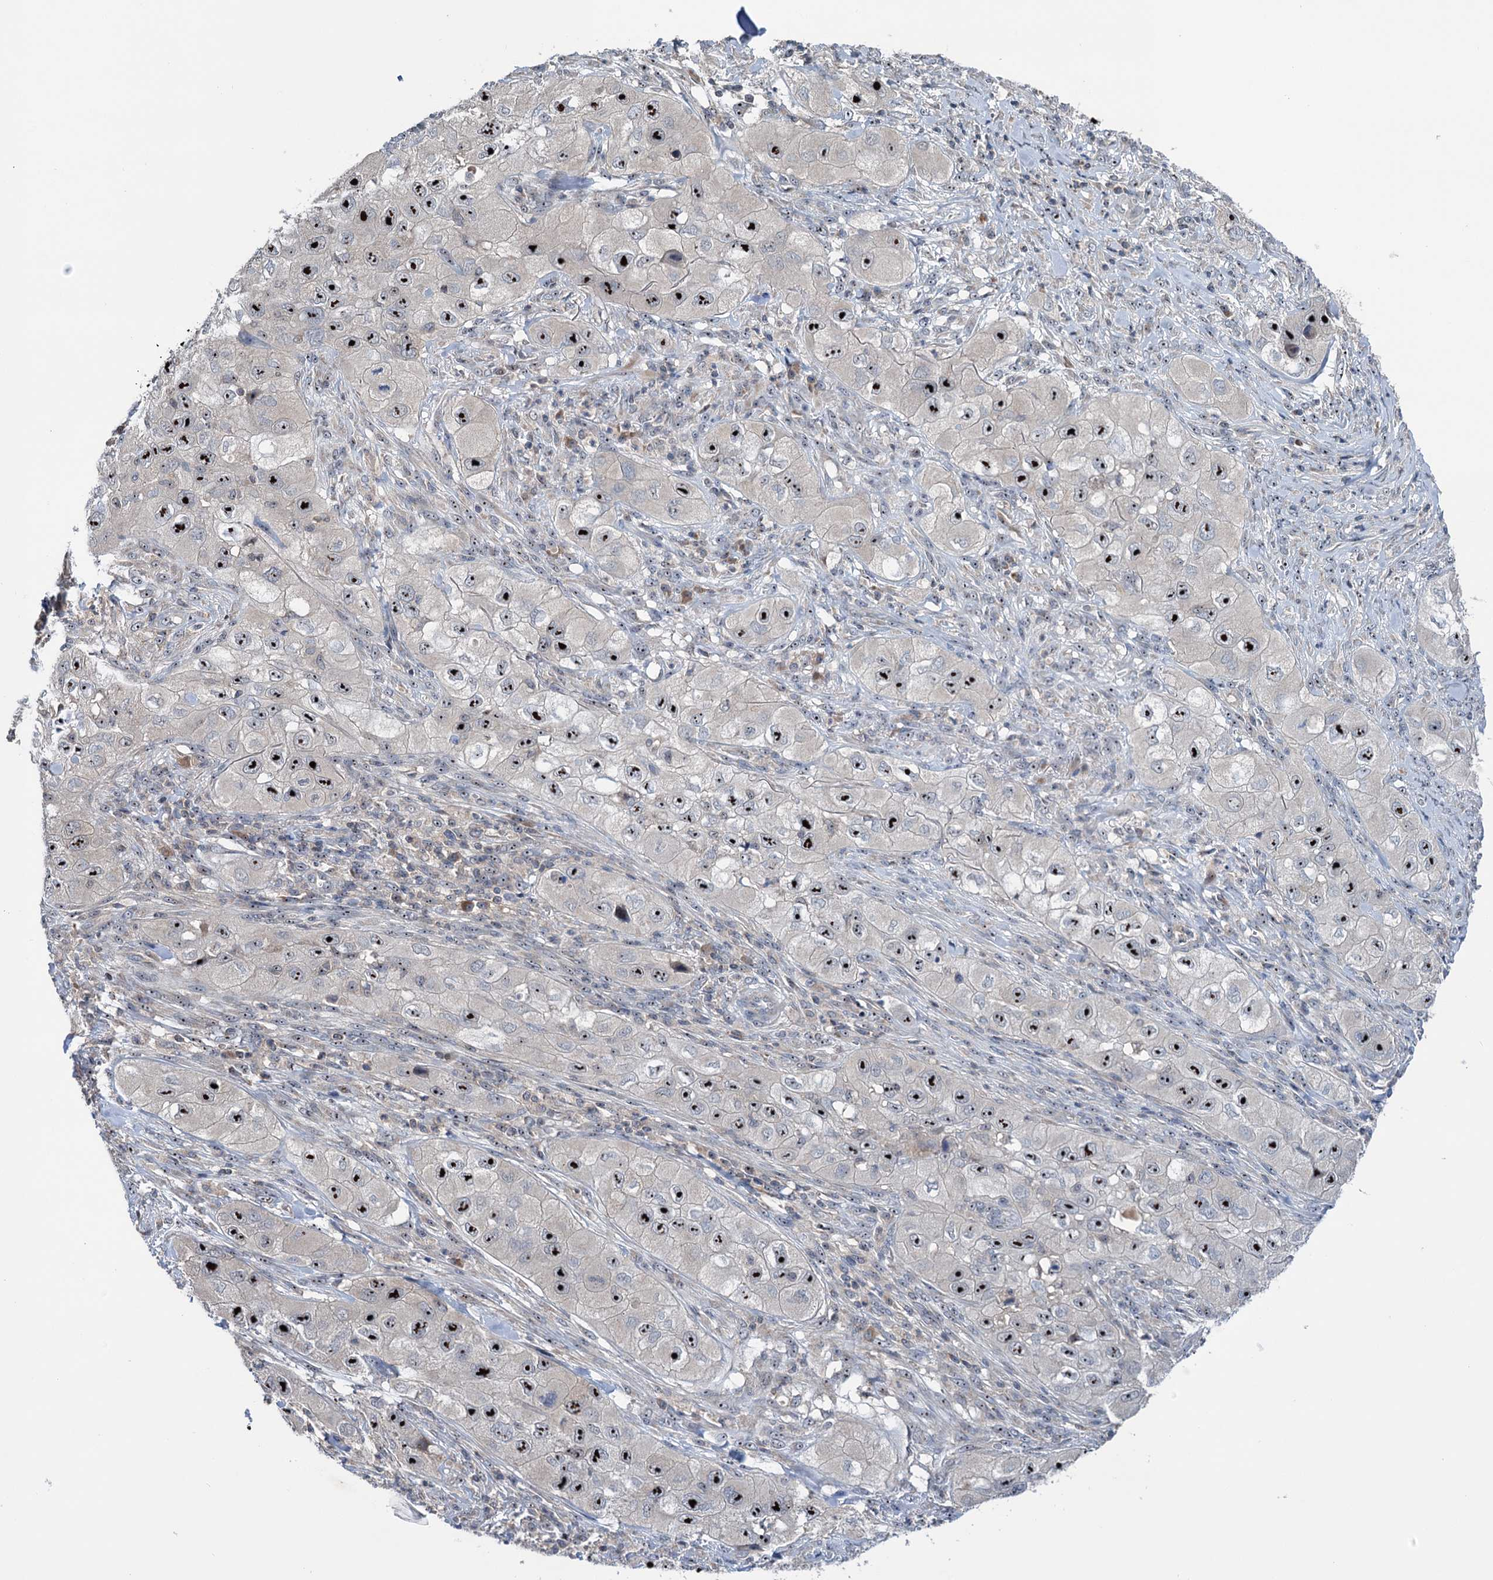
{"staining": {"intensity": "strong", "quantity": "25%-75%", "location": "nuclear"}, "tissue": "skin cancer", "cell_type": "Tumor cells", "image_type": "cancer", "snomed": [{"axis": "morphology", "description": "Squamous cell carcinoma, NOS"}, {"axis": "topography", "description": "Skin"}, {"axis": "topography", "description": "Subcutis"}], "caption": "Protein expression by IHC reveals strong nuclear staining in about 25%-75% of tumor cells in skin squamous cell carcinoma.", "gene": "HTR3B", "patient": {"sex": "male", "age": 73}}